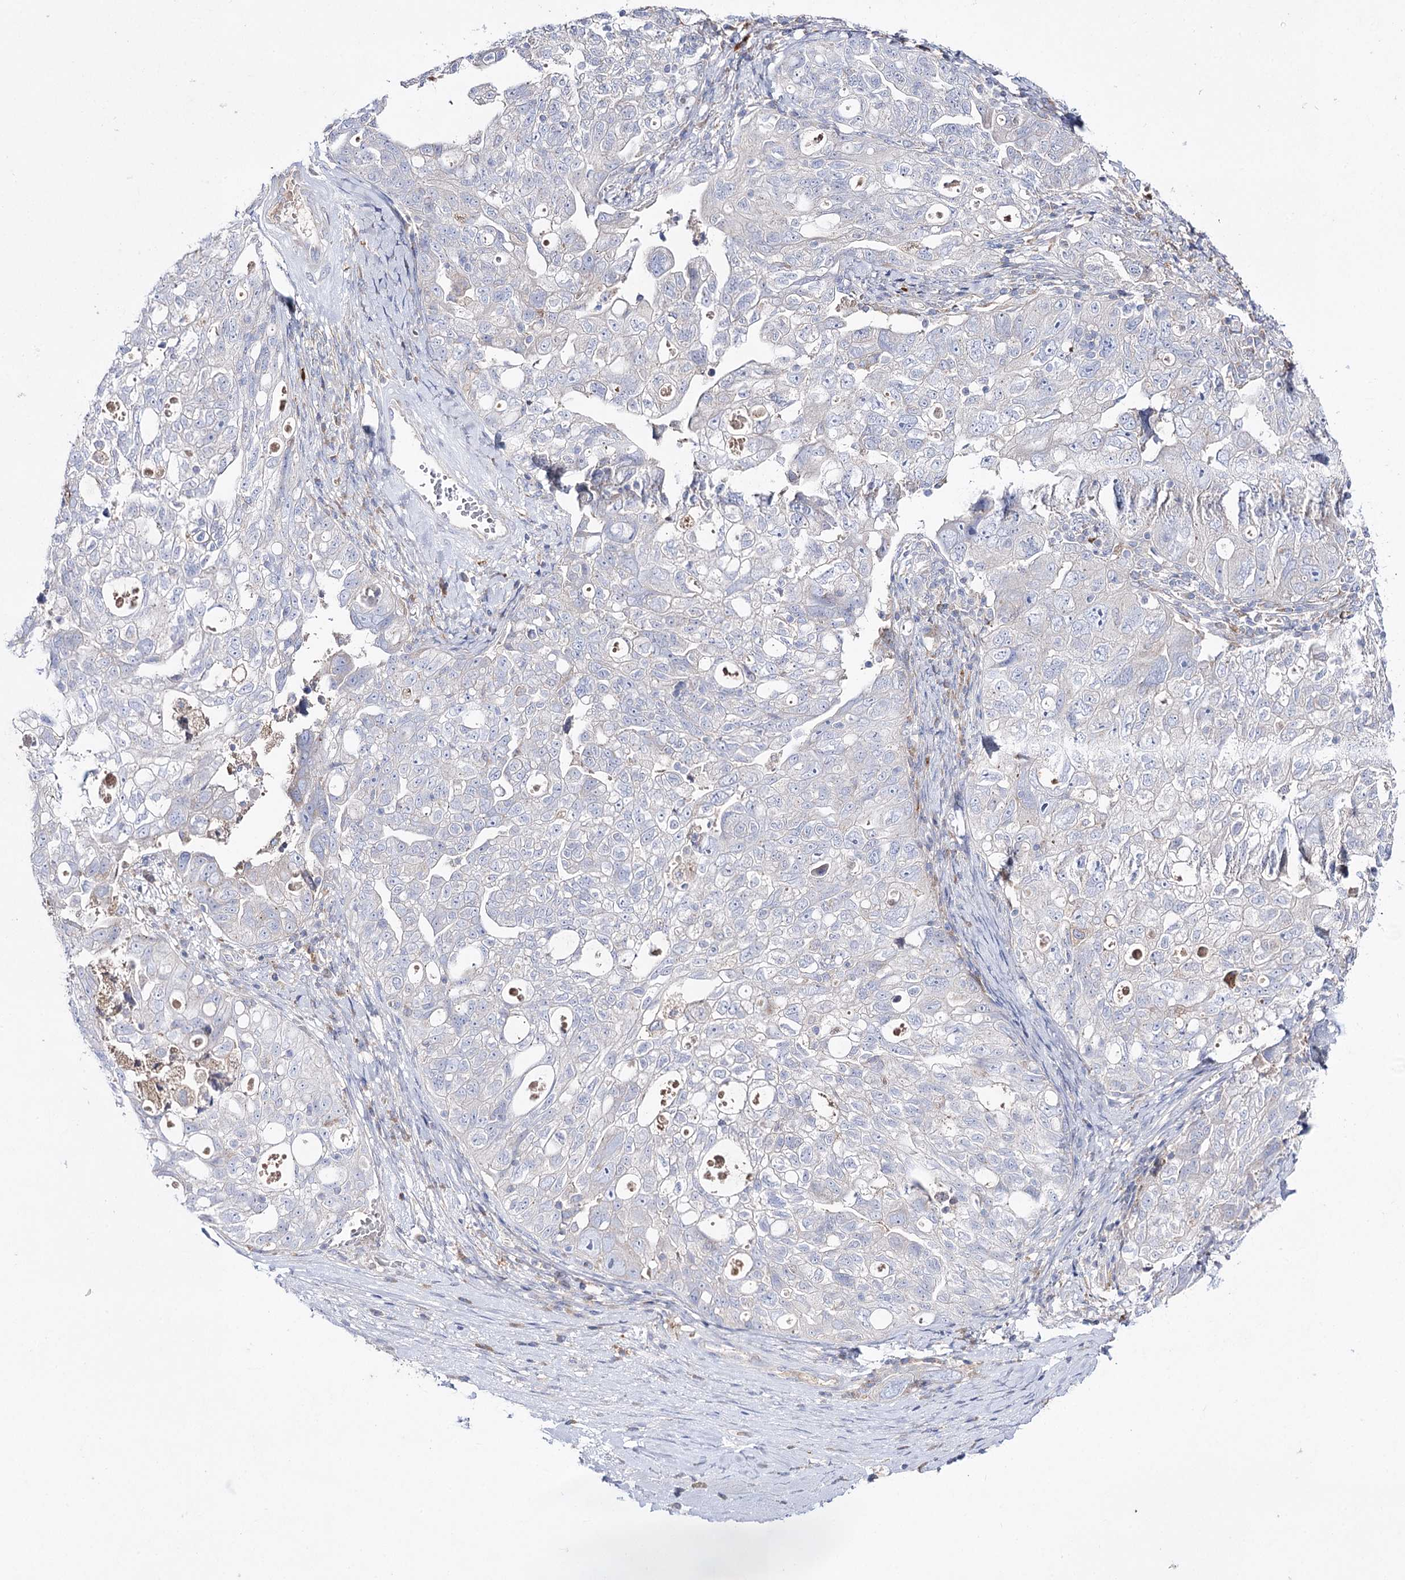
{"staining": {"intensity": "negative", "quantity": "none", "location": "none"}, "tissue": "ovarian cancer", "cell_type": "Tumor cells", "image_type": "cancer", "snomed": [{"axis": "morphology", "description": "Carcinoma, NOS"}, {"axis": "morphology", "description": "Cystadenocarcinoma, serous, NOS"}, {"axis": "topography", "description": "Ovary"}], "caption": "Human ovarian cancer stained for a protein using immunohistochemistry (IHC) exhibits no staining in tumor cells.", "gene": "NAGLU", "patient": {"sex": "female", "age": 69}}